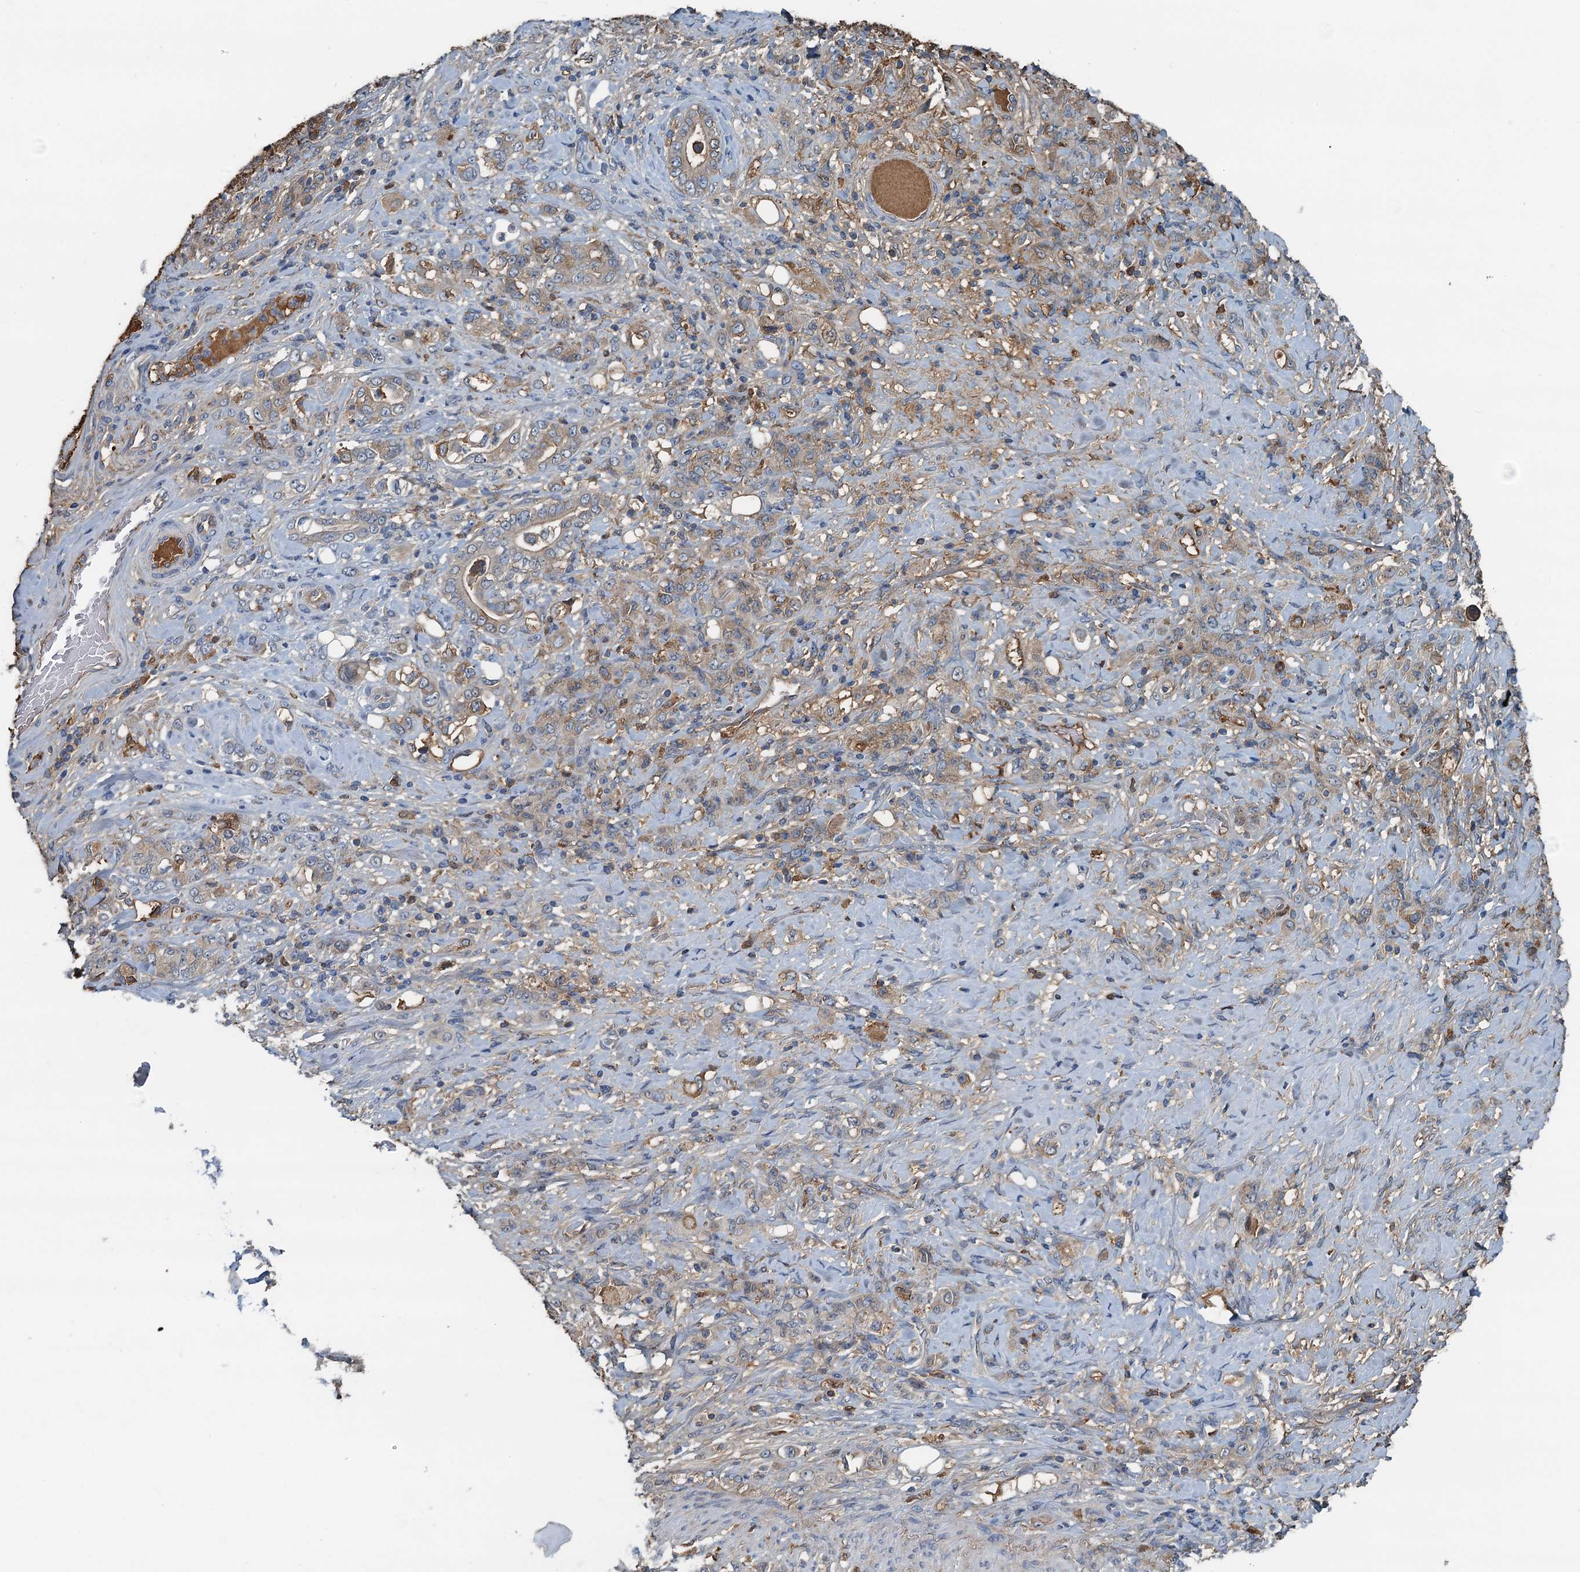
{"staining": {"intensity": "negative", "quantity": "none", "location": "none"}, "tissue": "stomach cancer", "cell_type": "Tumor cells", "image_type": "cancer", "snomed": [{"axis": "morphology", "description": "Adenocarcinoma, NOS"}, {"axis": "topography", "description": "Stomach"}], "caption": "Immunohistochemical staining of human adenocarcinoma (stomach) reveals no significant positivity in tumor cells. Brightfield microscopy of IHC stained with DAB (3,3'-diaminobenzidine) (brown) and hematoxylin (blue), captured at high magnification.", "gene": "LSM14B", "patient": {"sex": "female", "age": 79}}